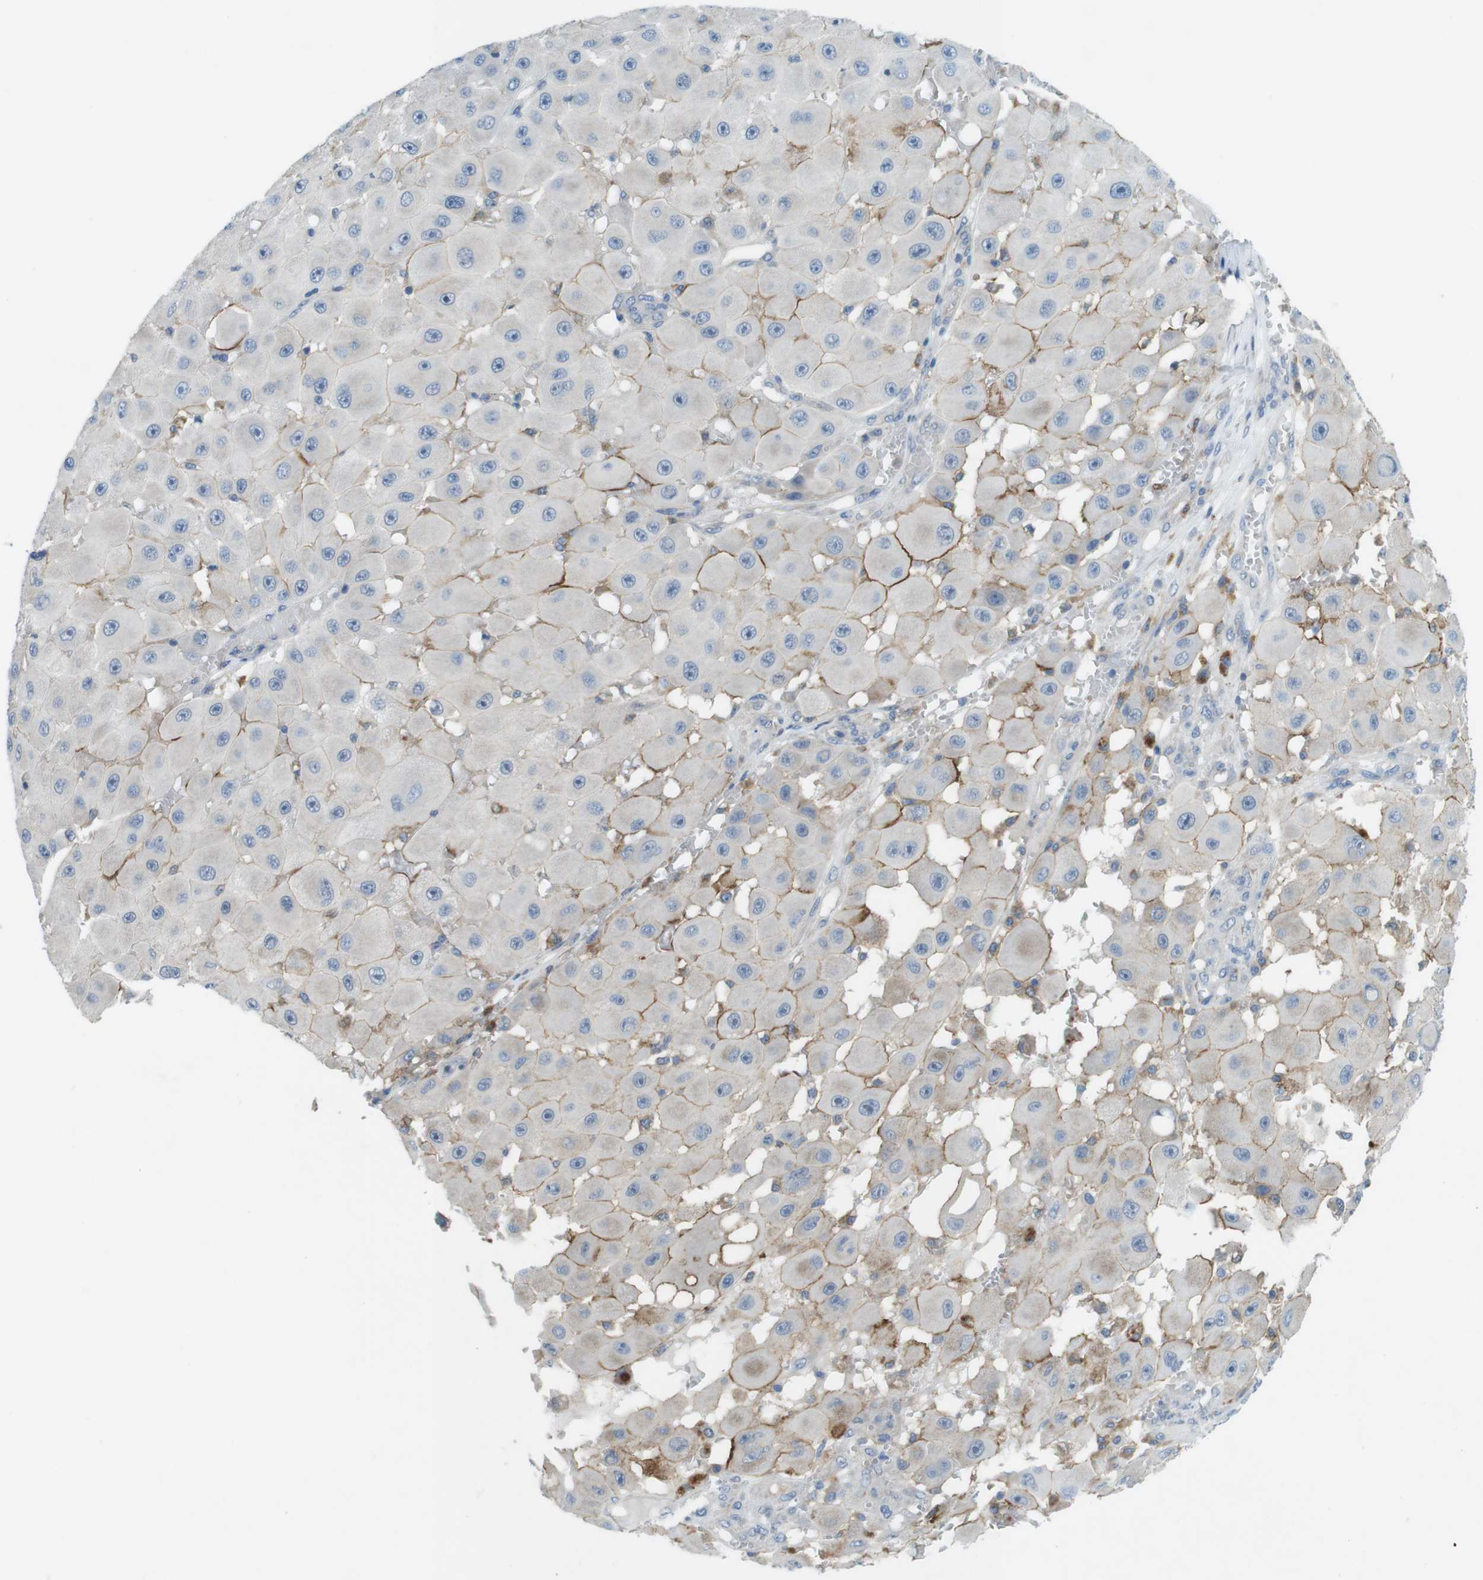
{"staining": {"intensity": "moderate", "quantity": "<25%", "location": "cytoplasmic/membranous"}, "tissue": "melanoma", "cell_type": "Tumor cells", "image_type": "cancer", "snomed": [{"axis": "morphology", "description": "Malignant melanoma, NOS"}, {"axis": "topography", "description": "Skin"}], "caption": "Moderate cytoplasmic/membranous expression is present in about <25% of tumor cells in malignant melanoma.", "gene": "TYW1", "patient": {"sex": "female", "age": 81}}